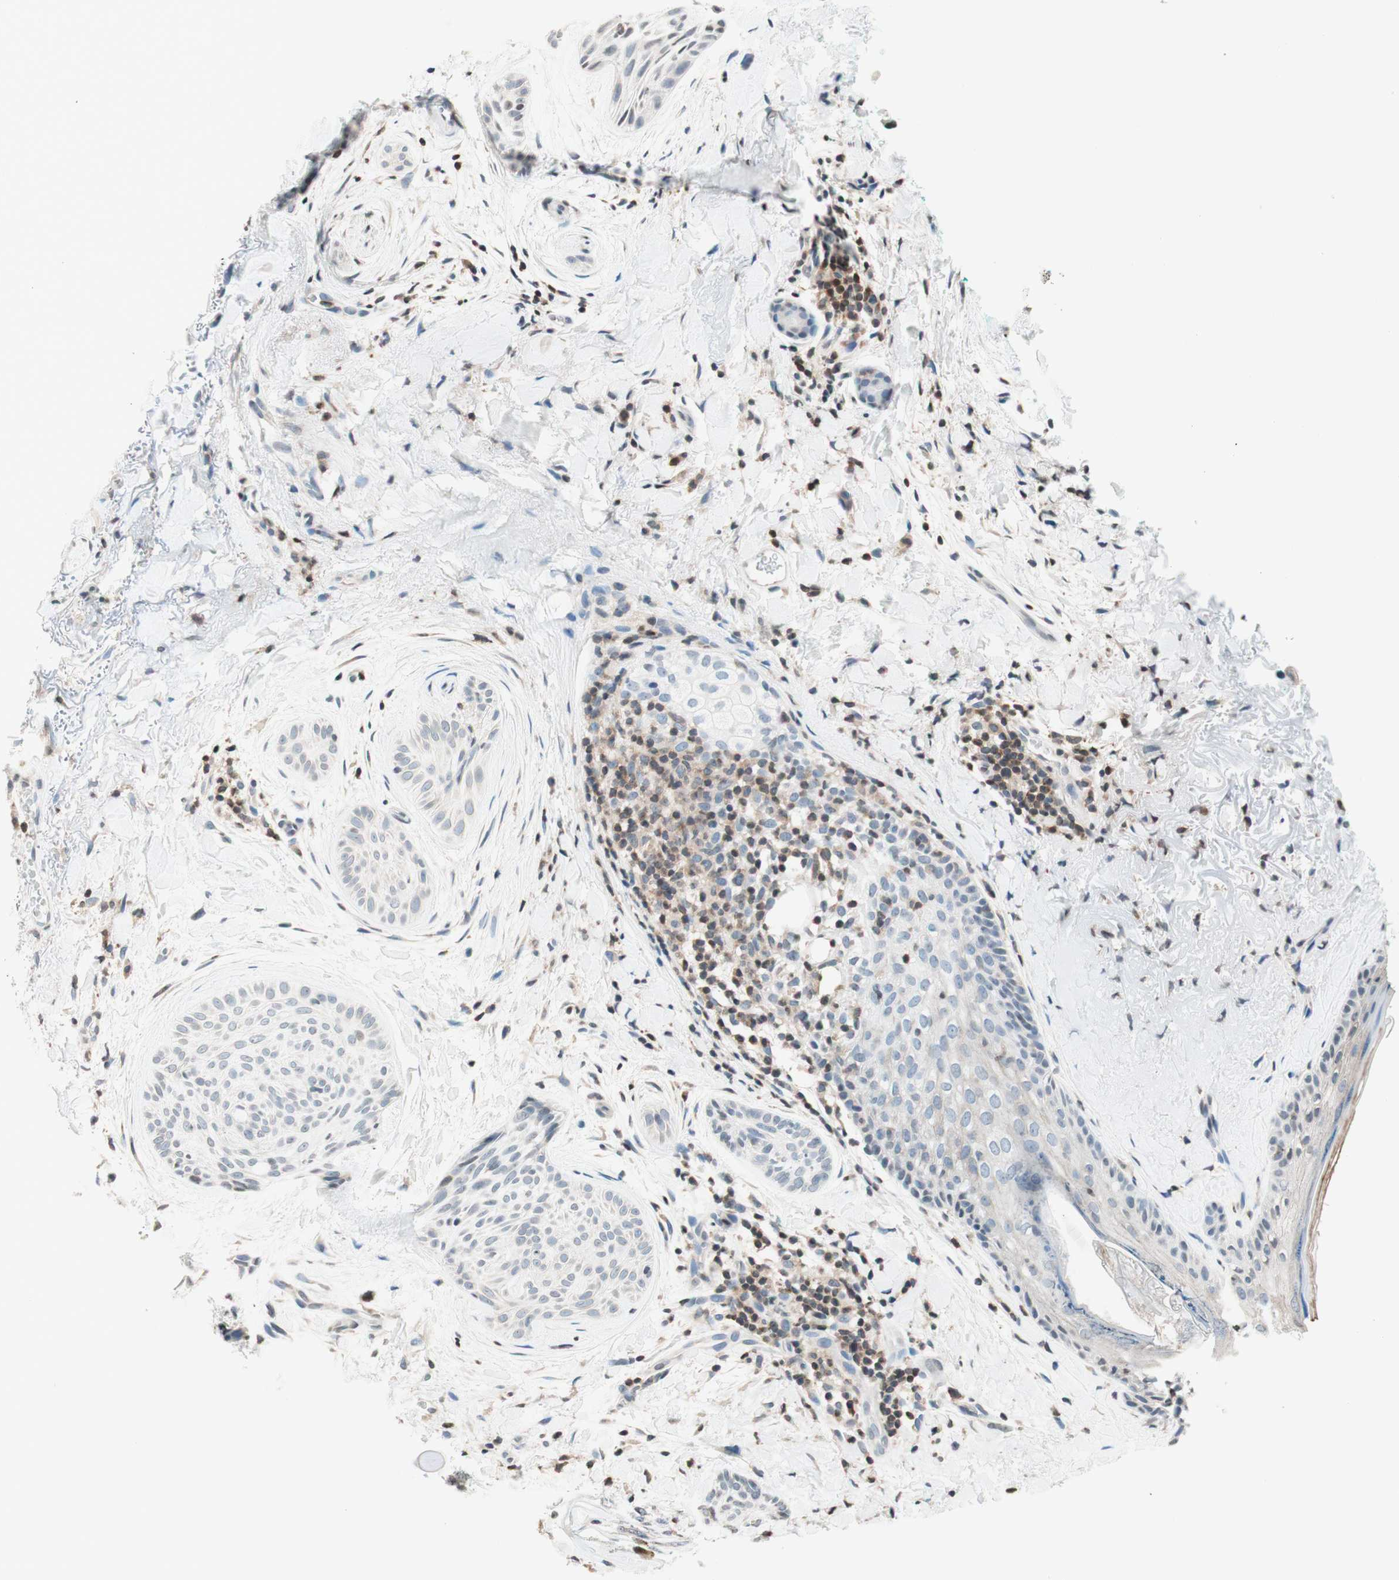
{"staining": {"intensity": "negative", "quantity": "none", "location": "none"}, "tissue": "skin cancer", "cell_type": "Tumor cells", "image_type": "cancer", "snomed": [{"axis": "morphology", "description": "Normal tissue, NOS"}, {"axis": "morphology", "description": "Basal cell carcinoma"}, {"axis": "topography", "description": "Skin"}], "caption": "Immunohistochemistry histopathology image of human skin basal cell carcinoma stained for a protein (brown), which exhibits no expression in tumor cells.", "gene": "WIPF1", "patient": {"sex": "female", "age": 71}}